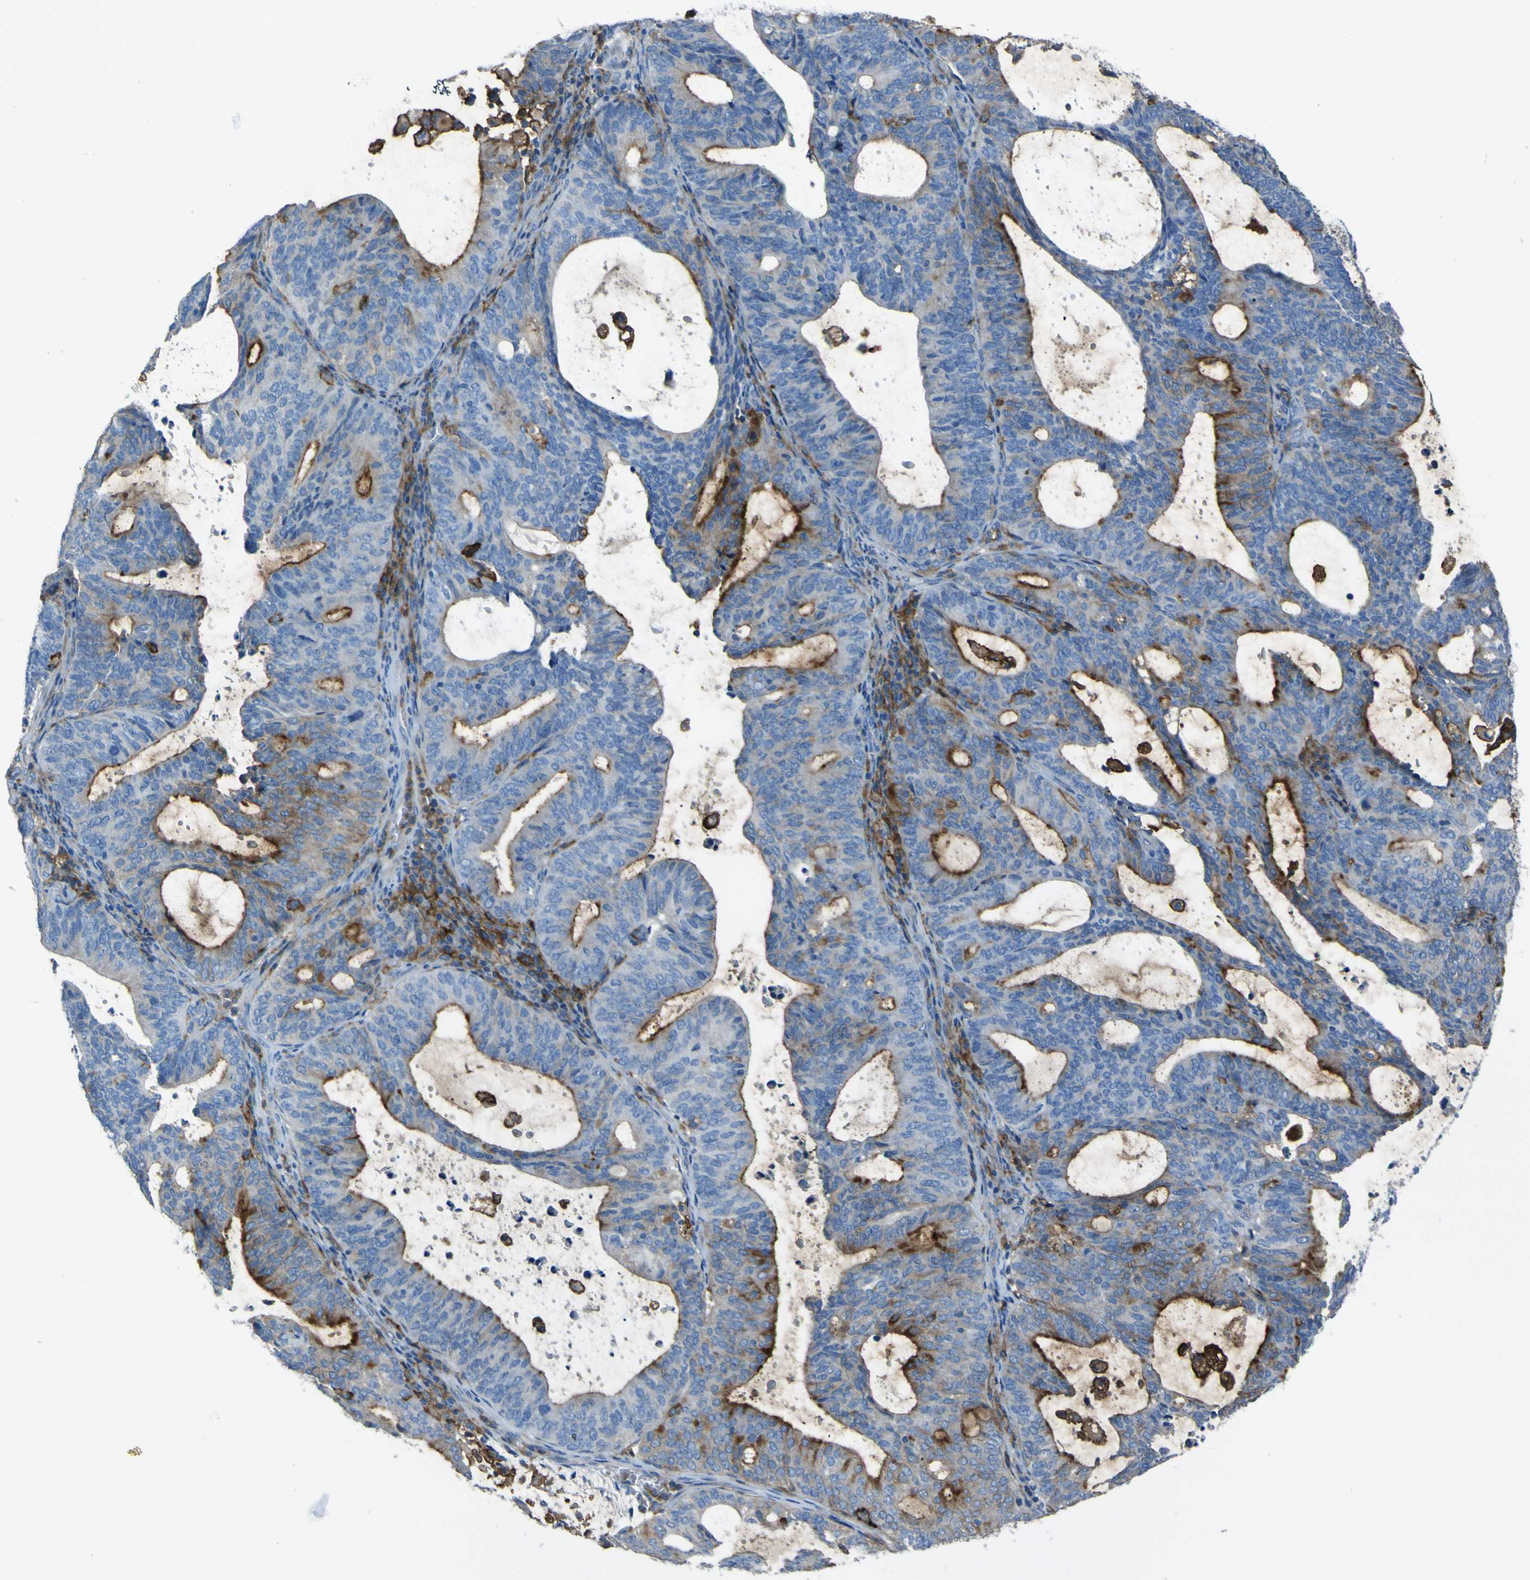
{"staining": {"intensity": "moderate", "quantity": "25%-75%", "location": "cytoplasmic/membranous"}, "tissue": "endometrial cancer", "cell_type": "Tumor cells", "image_type": "cancer", "snomed": [{"axis": "morphology", "description": "Adenocarcinoma, NOS"}, {"axis": "topography", "description": "Uterus"}], "caption": "This micrograph exhibits immunohistochemistry staining of adenocarcinoma (endometrial), with medium moderate cytoplasmic/membranous expression in about 25%-75% of tumor cells.", "gene": "LAIR1", "patient": {"sex": "female", "age": 83}}